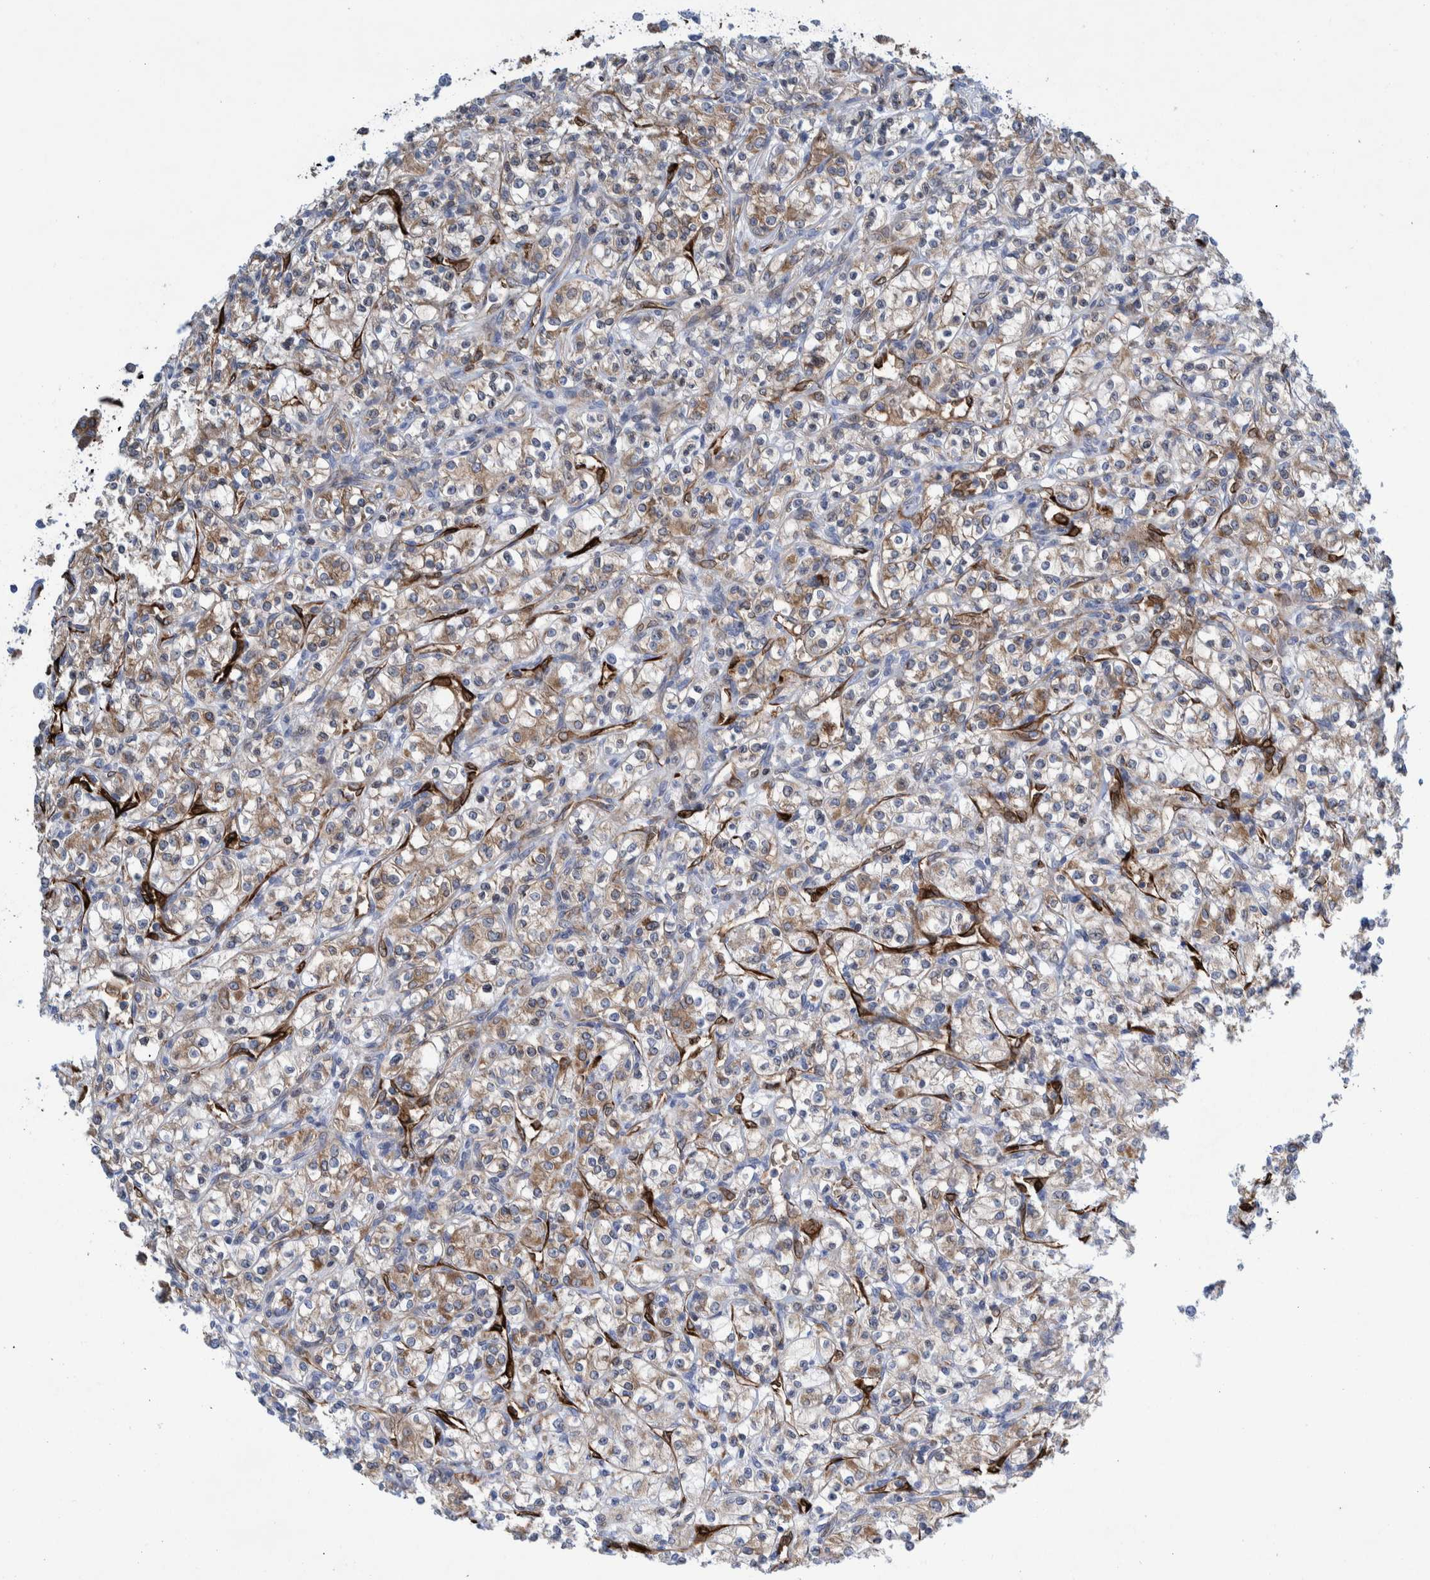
{"staining": {"intensity": "weak", "quantity": "<25%", "location": "cytoplasmic/membranous"}, "tissue": "renal cancer", "cell_type": "Tumor cells", "image_type": "cancer", "snomed": [{"axis": "morphology", "description": "Adenocarcinoma, NOS"}, {"axis": "topography", "description": "Kidney"}], "caption": "This is an IHC micrograph of human renal cancer (adenocarcinoma). There is no positivity in tumor cells.", "gene": "THEM6", "patient": {"sex": "male", "age": 77}}